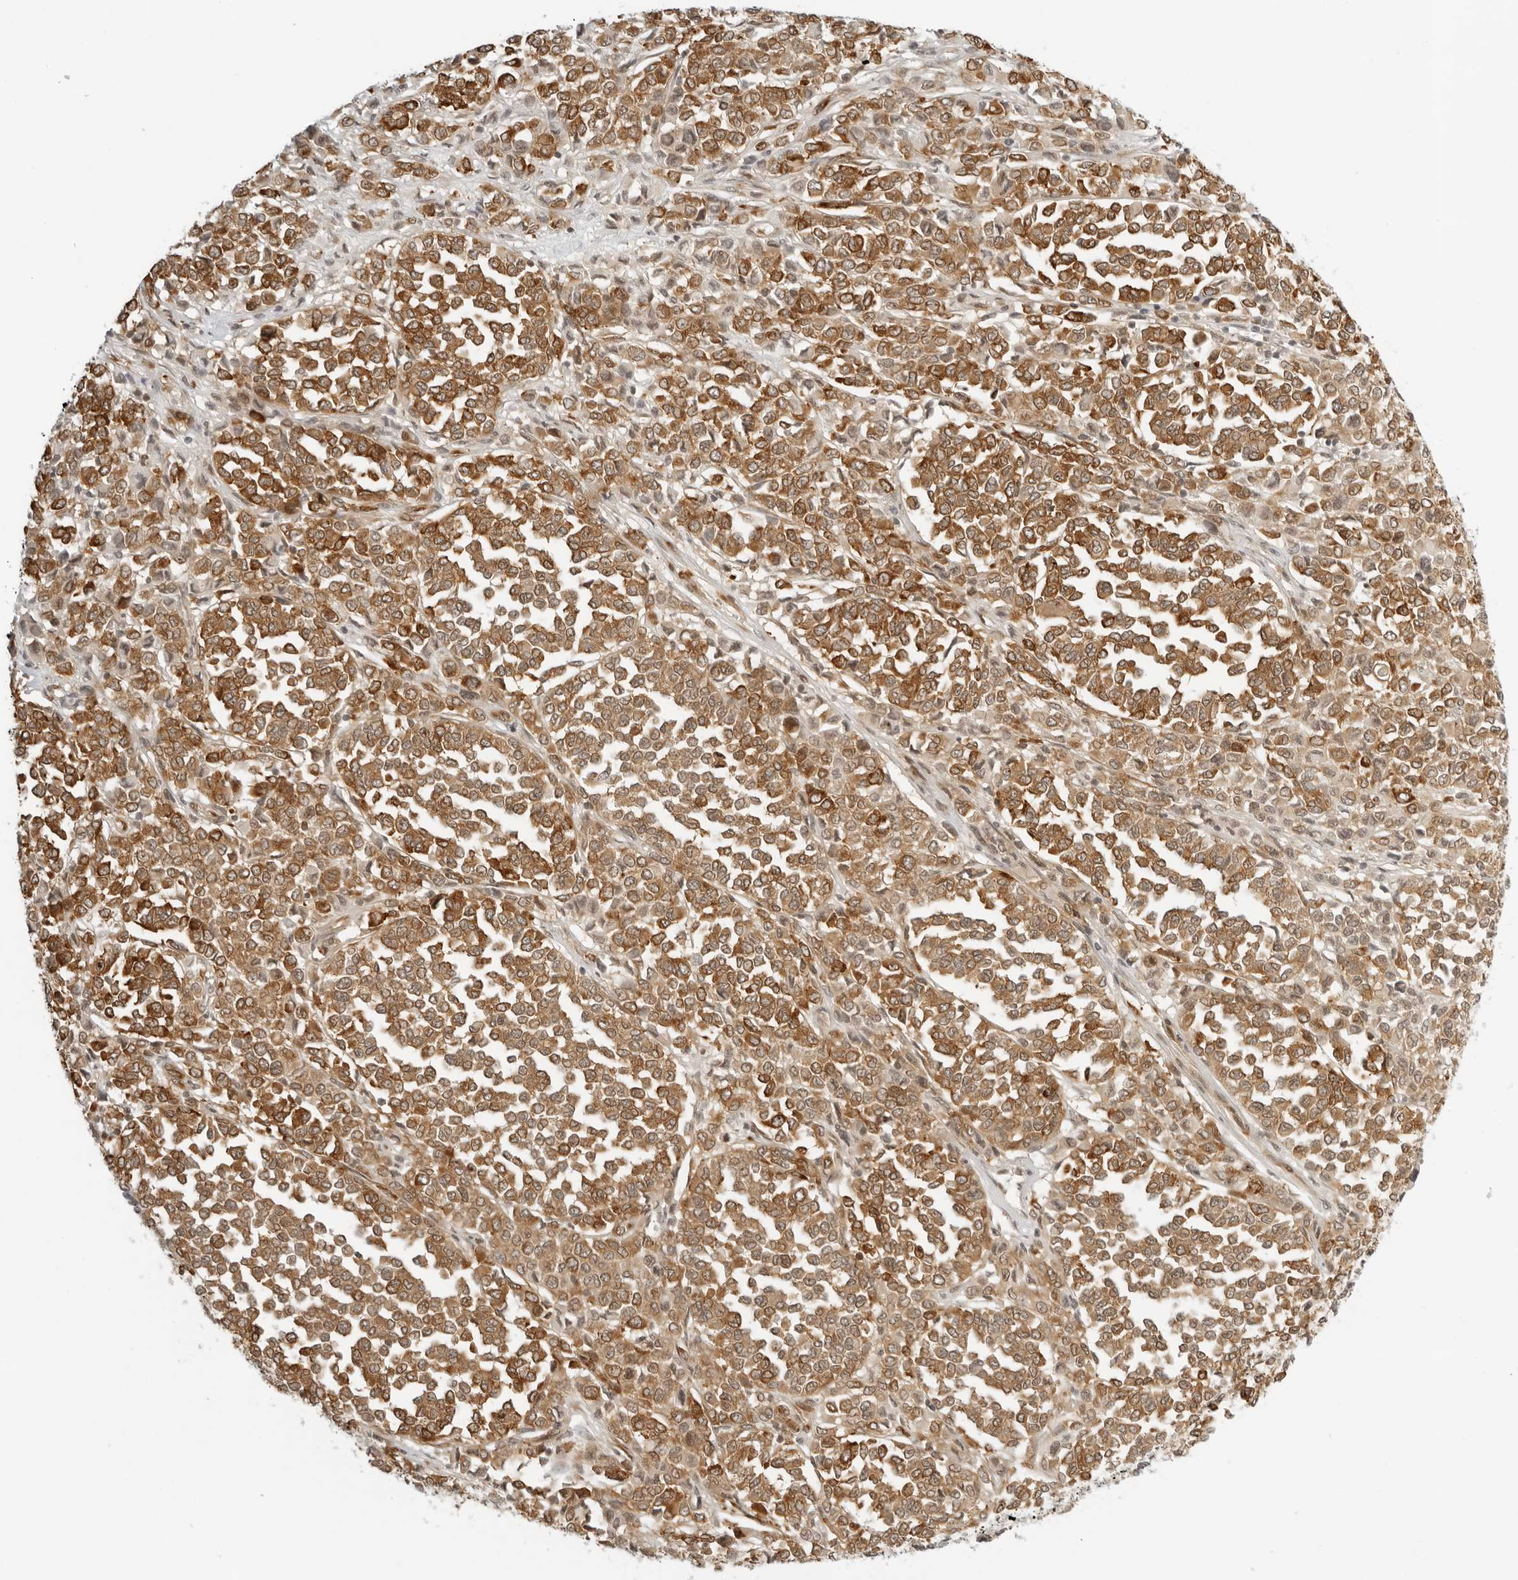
{"staining": {"intensity": "moderate", "quantity": ">75%", "location": "cytoplasmic/membranous"}, "tissue": "melanoma", "cell_type": "Tumor cells", "image_type": "cancer", "snomed": [{"axis": "morphology", "description": "Malignant melanoma, Metastatic site"}, {"axis": "topography", "description": "Pancreas"}], "caption": "Protein staining of melanoma tissue shows moderate cytoplasmic/membranous positivity in approximately >75% of tumor cells. Nuclei are stained in blue.", "gene": "EIF4G1", "patient": {"sex": "female", "age": 30}}